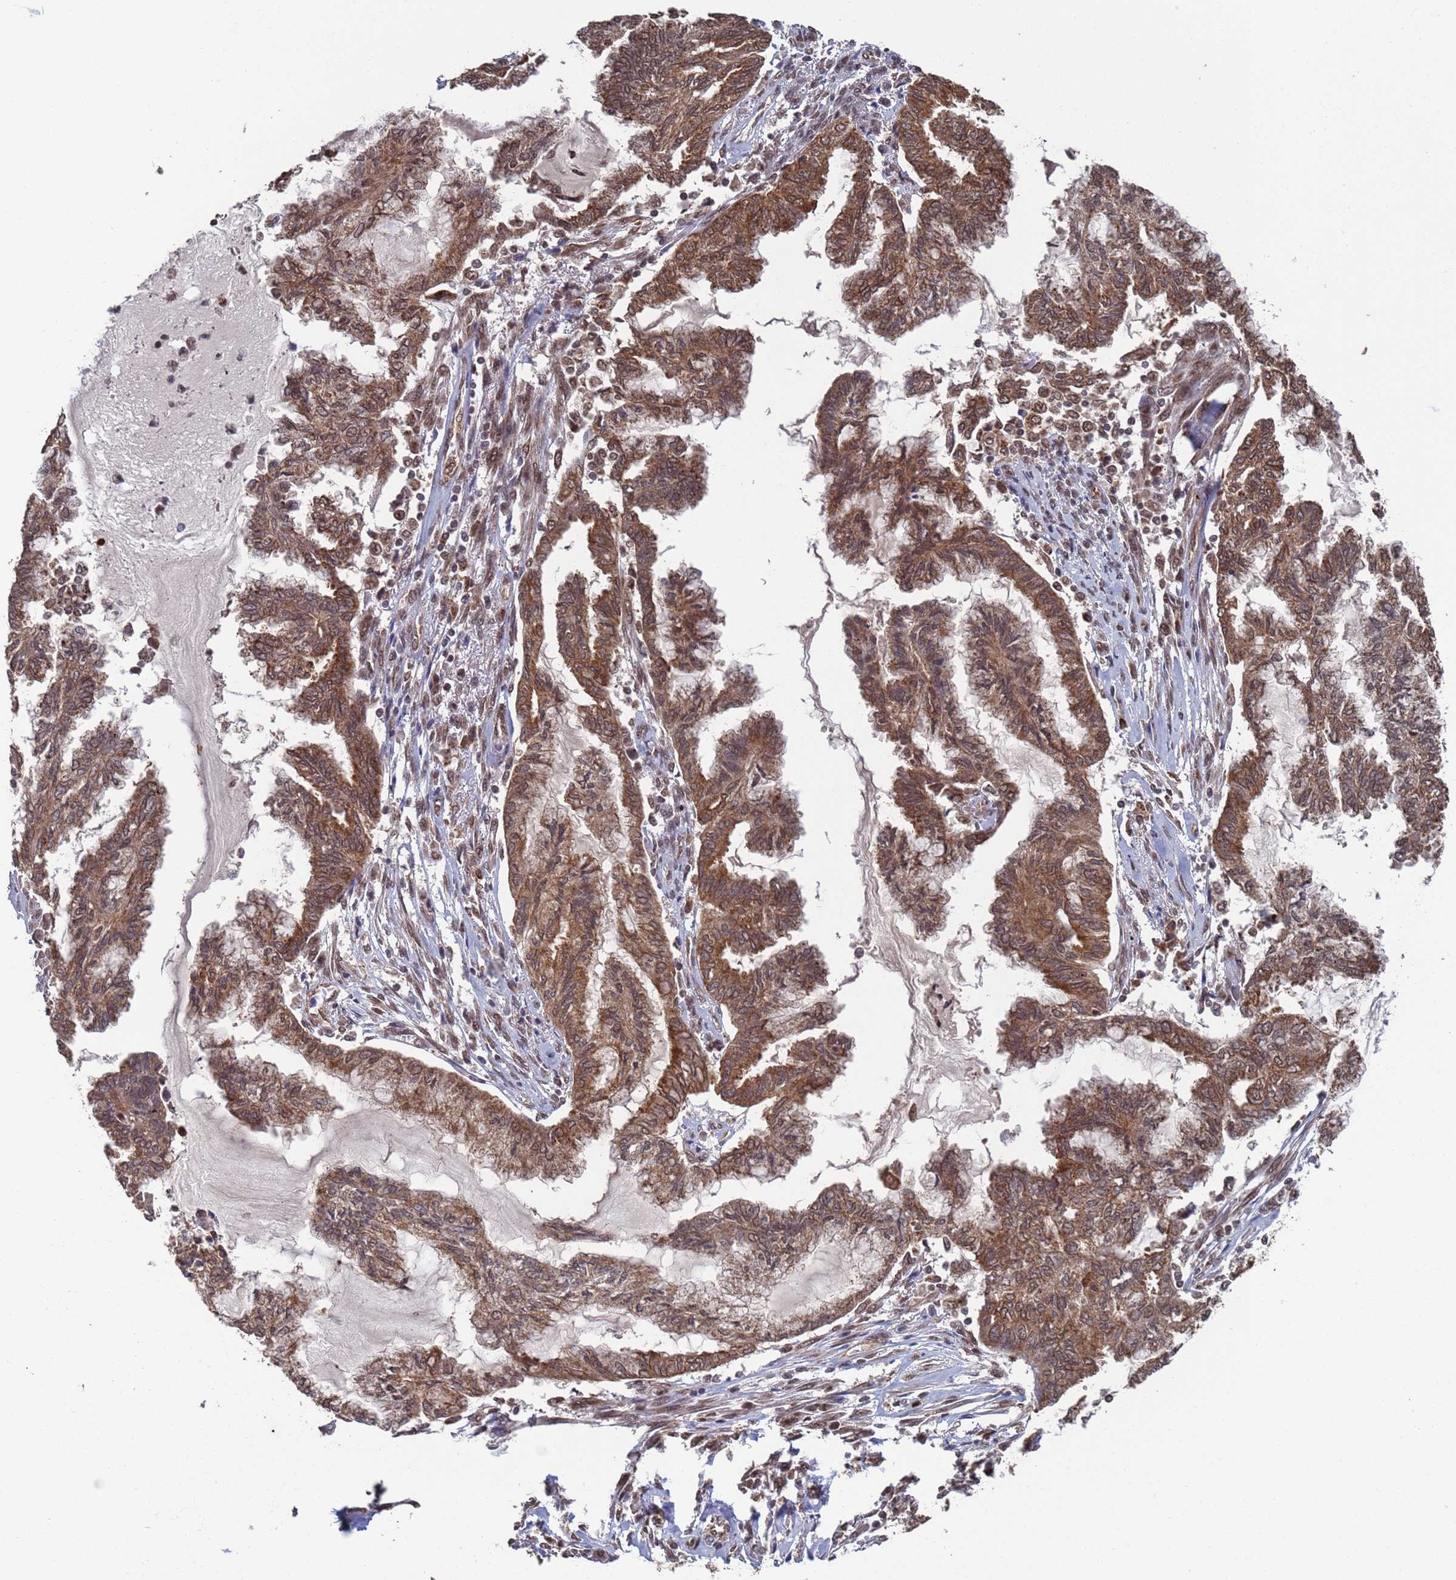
{"staining": {"intensity": "moderate", "quantity": ">75%", "location": "cytoplasmic/membranous"}, "tissue": "endometrial cancer", "cell_type": "Tumor cells", "image_type": "cancer", "snomed": [{"axis": "morphology", "description": "Adenocarcinoma, NOS"}, {"axis": "topography", "description": "Endometrium"}], "caption": "A brown stain labels moderate cytoplasmic/membranous staining of a protein in human endometrial cancer tumor cells.", "gene": "FUBP3", "patient": {"sex": "female", "age": 86}}